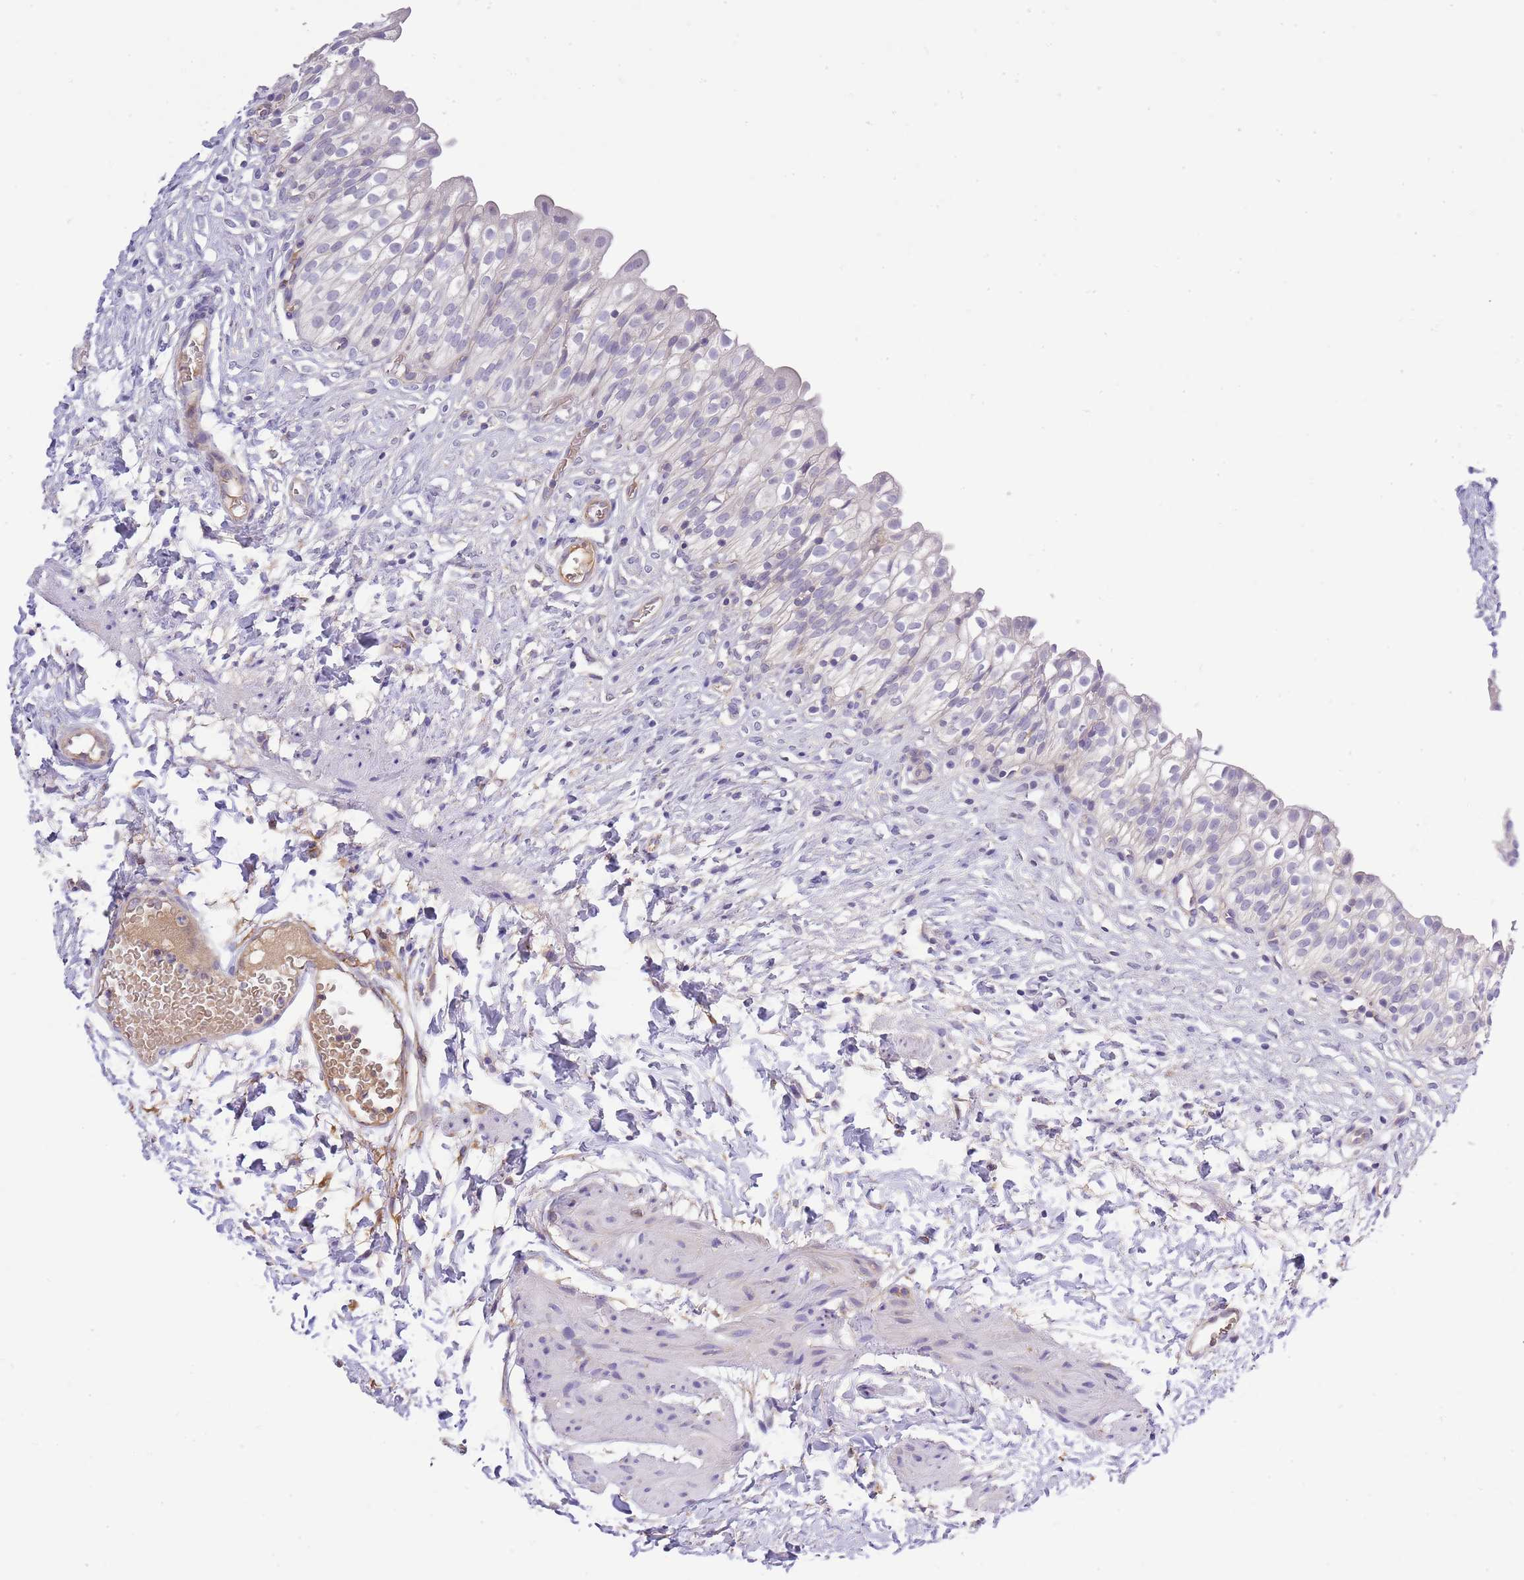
{"staining": {"intensity": "negative", "quantity": "none", "location": "none"}, "tissue": "urinary bladder", "cell_type": "Urothelial cells", "image_type": "normal", "snomed": [{"axis": "morphology", "description": "Normal tissue, NOS"}, {"axis": "topography", "description": "Urinary bladder"}], "caption": "The micrograph displays no significant staining in urothelial cells of urinary bladder. (DAB (3,3'-diaminobenzidine) immunohistochemistry (IHC) with hematoxylin counter stain).", "gene": "RFK", "patient": {"sex": "male", "age": 55}}